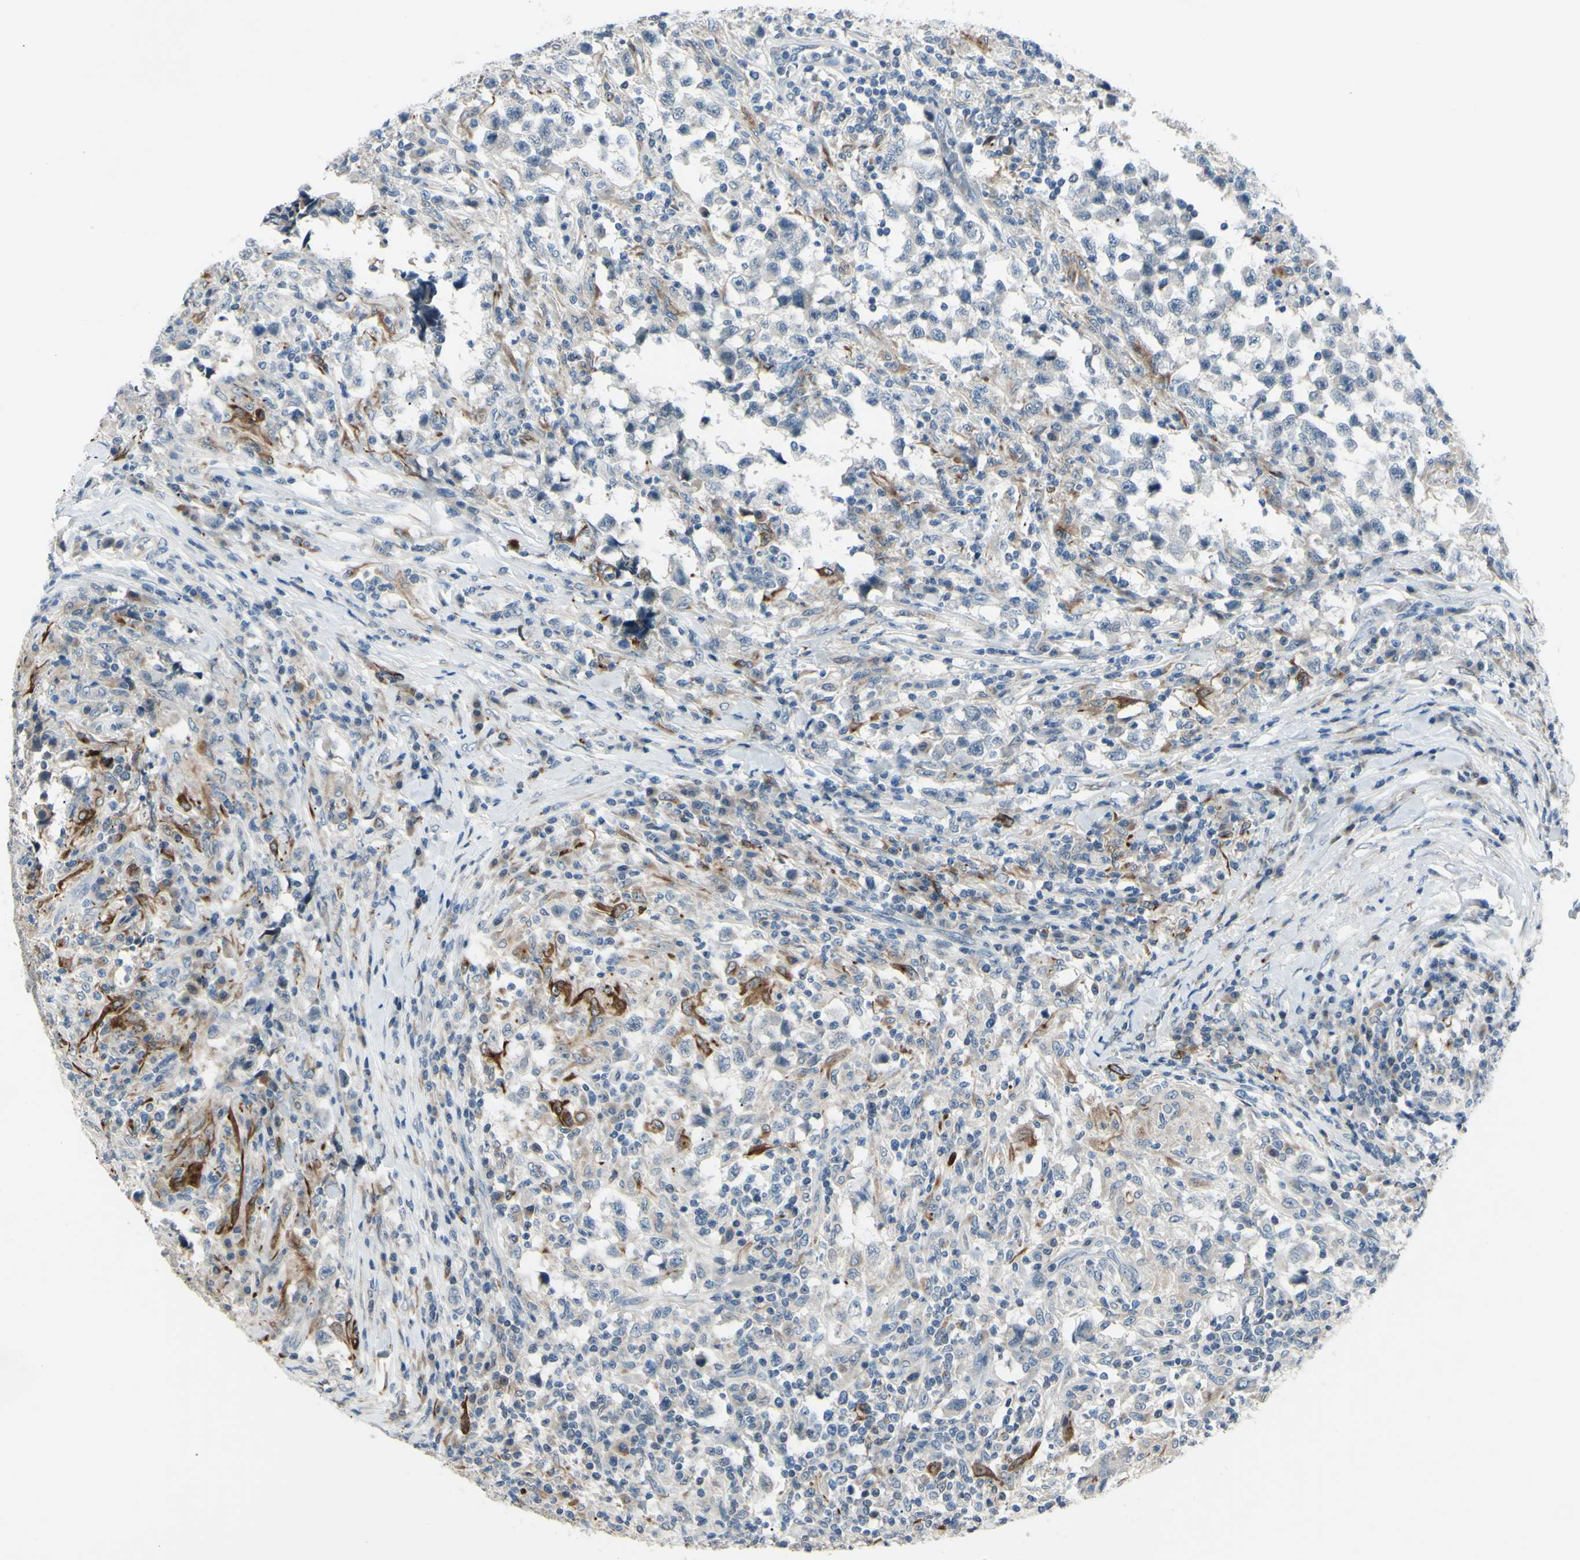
{"staining": {"intensity": "negative", "quantity": "none", "location": "none"}, "tissue": "testis cancer", "cell_type": "Tumor cells", "image_type": "cancer", "snomed": [{"axis": "morphology", "description": "Carcinoma, Embryonal, NOS"}, {"axis": "topography", "description": "Testis"}], "caption": "Immunohistochemistry photomicrograph of embryonal carcinoma (testis) stained for a protein (brown), which shows no expression in tumor cells. The staining was performed using DAB to visualize the protein expression in brown, while the nuclei were stained in blue with hematoxylin (Magnification: 20x).", "gene": "FGFR2", "patient": {"sex": "male", "age": 21}}